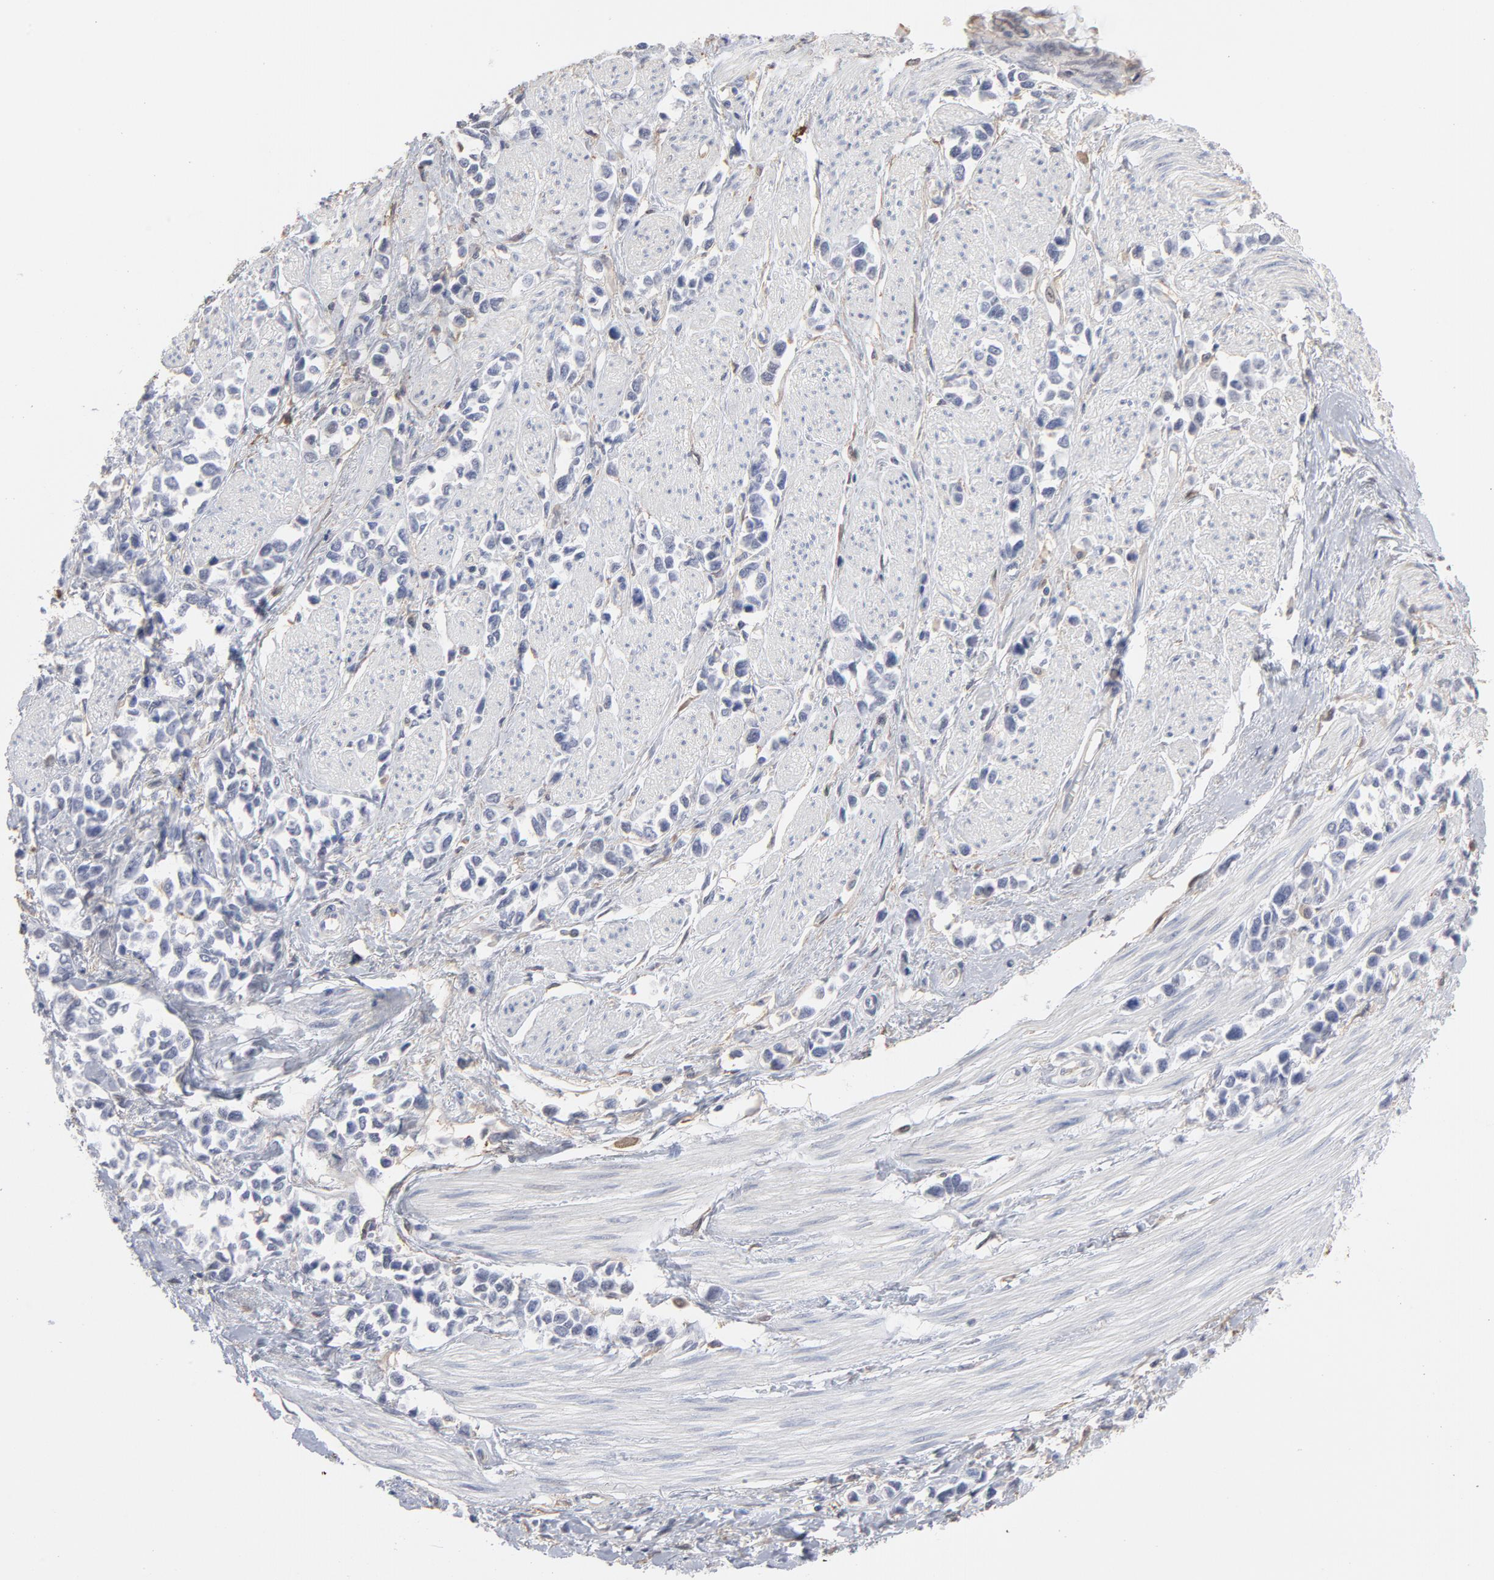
{"staining": {"intensity": "negative", "quantity": "none", "location": "none"}, "tissue": "stomach cancer", "cell_type": "Tumor cells", "image_type": "cancer", "snomed": [{"axis": "morphology", "description": "Adenocarcinoma, NOS"}, {"axis": "topography", "description": "Stomach, upper"}], "caption": "High magnification brightfield microscopy of adenocarcinoma (stomach) stained with DAB (3,3'-diaminobenzidine) (brown) and counterstained with hematoxylin (blue): tumor cells show no significant expression.", "gene": "PNMA1", "patient": {"sex": "male", "age": 76}}